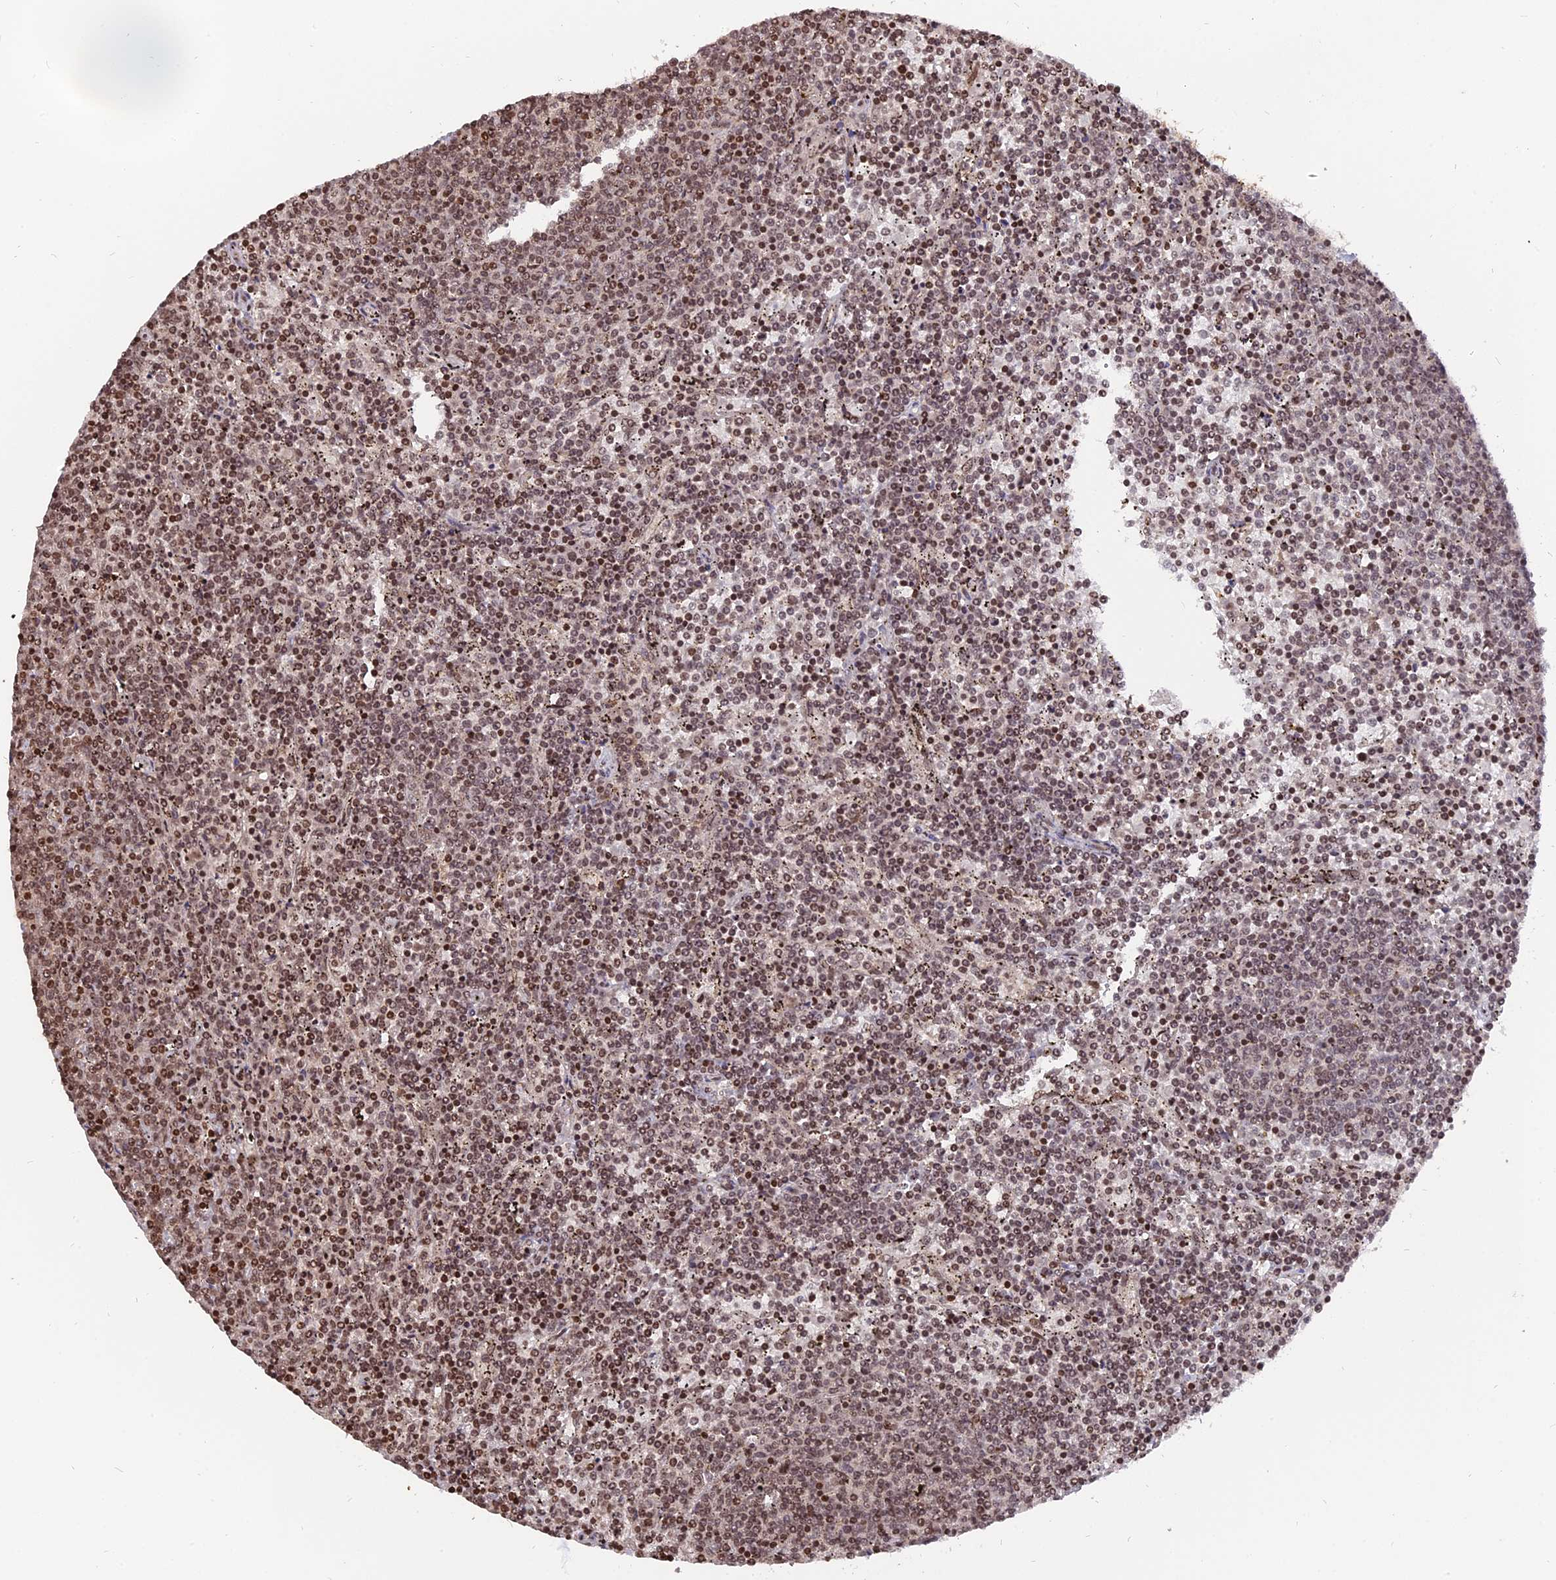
{"staining": {"intensity": "weak", "quantity": ">75%", "location": "nuclear"}, "tissue": "lymphoma", "cell_type": "Tumor cells", "image_type": "cancer", "snomed": [{"axis": "morphology", "description": "Malignant lymphoma, non-Hodgkin's type, Low grade"}, {"axis": "topography", "description": "Spleen"}], "caption": "This is an image of immunohistochemistry staining of low-grade malignant lymphoma, non-Hodgkin's type, which shows weak positivity in the nuclear of tumor cells.", "gene": "NR1H3", "patient": {"sex": "female", "age": 50}}